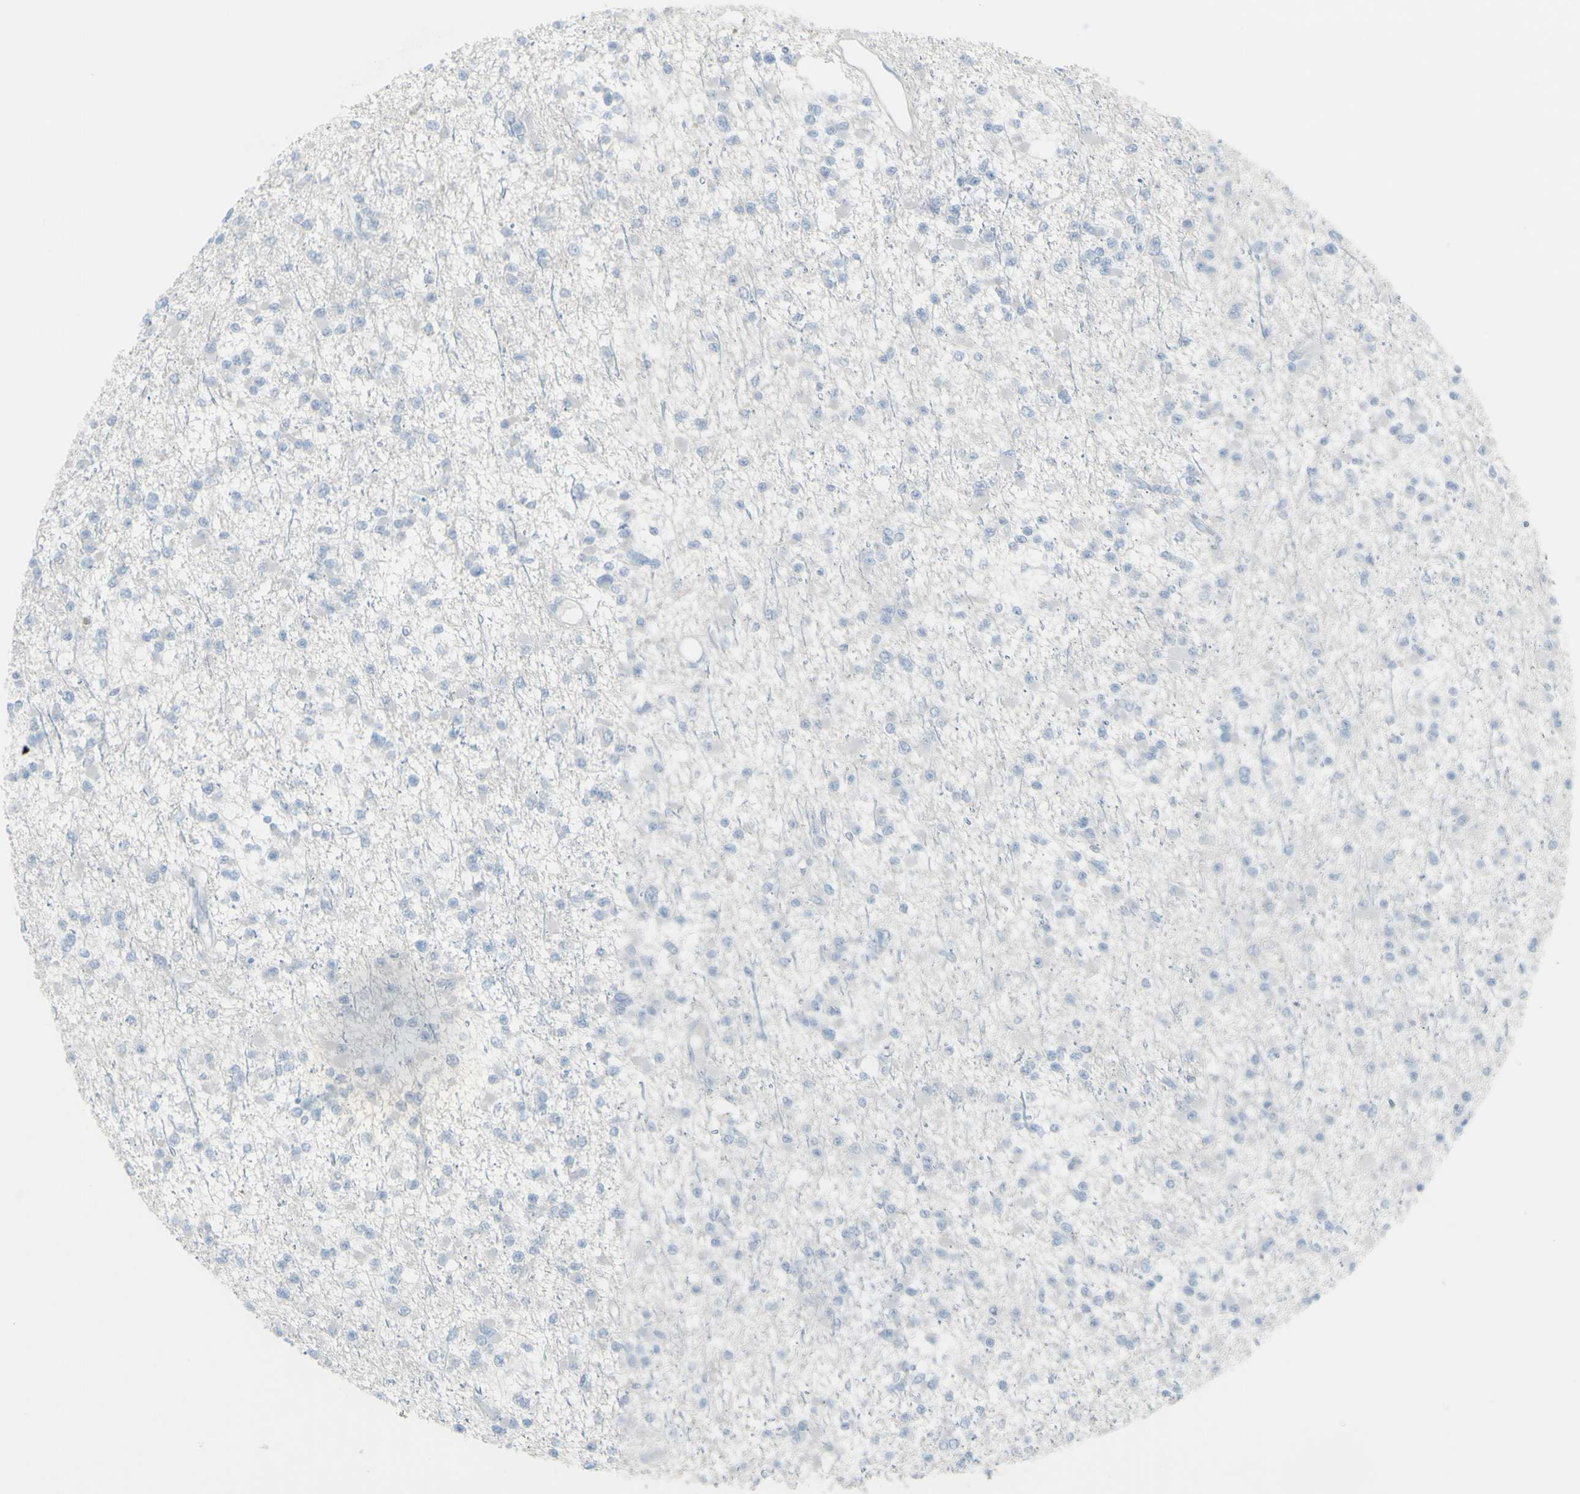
{"staining": {"intensity": "negative", "quantity": "none", "location": "none"}, "tissue": "glioma", "cell_type": "Tumor cells", "image_type": "cancer", "snomed": [{"axis": "morphology", "description": "Glioma, malignant, Low grade"}, {"axis": "topography", "description": "Brain"}], "caption": "A photomicrograph of human glioma is negative for staining in tumor cells.", "gene": "CD247", "patient": {"sex": "female", "age": 22}}